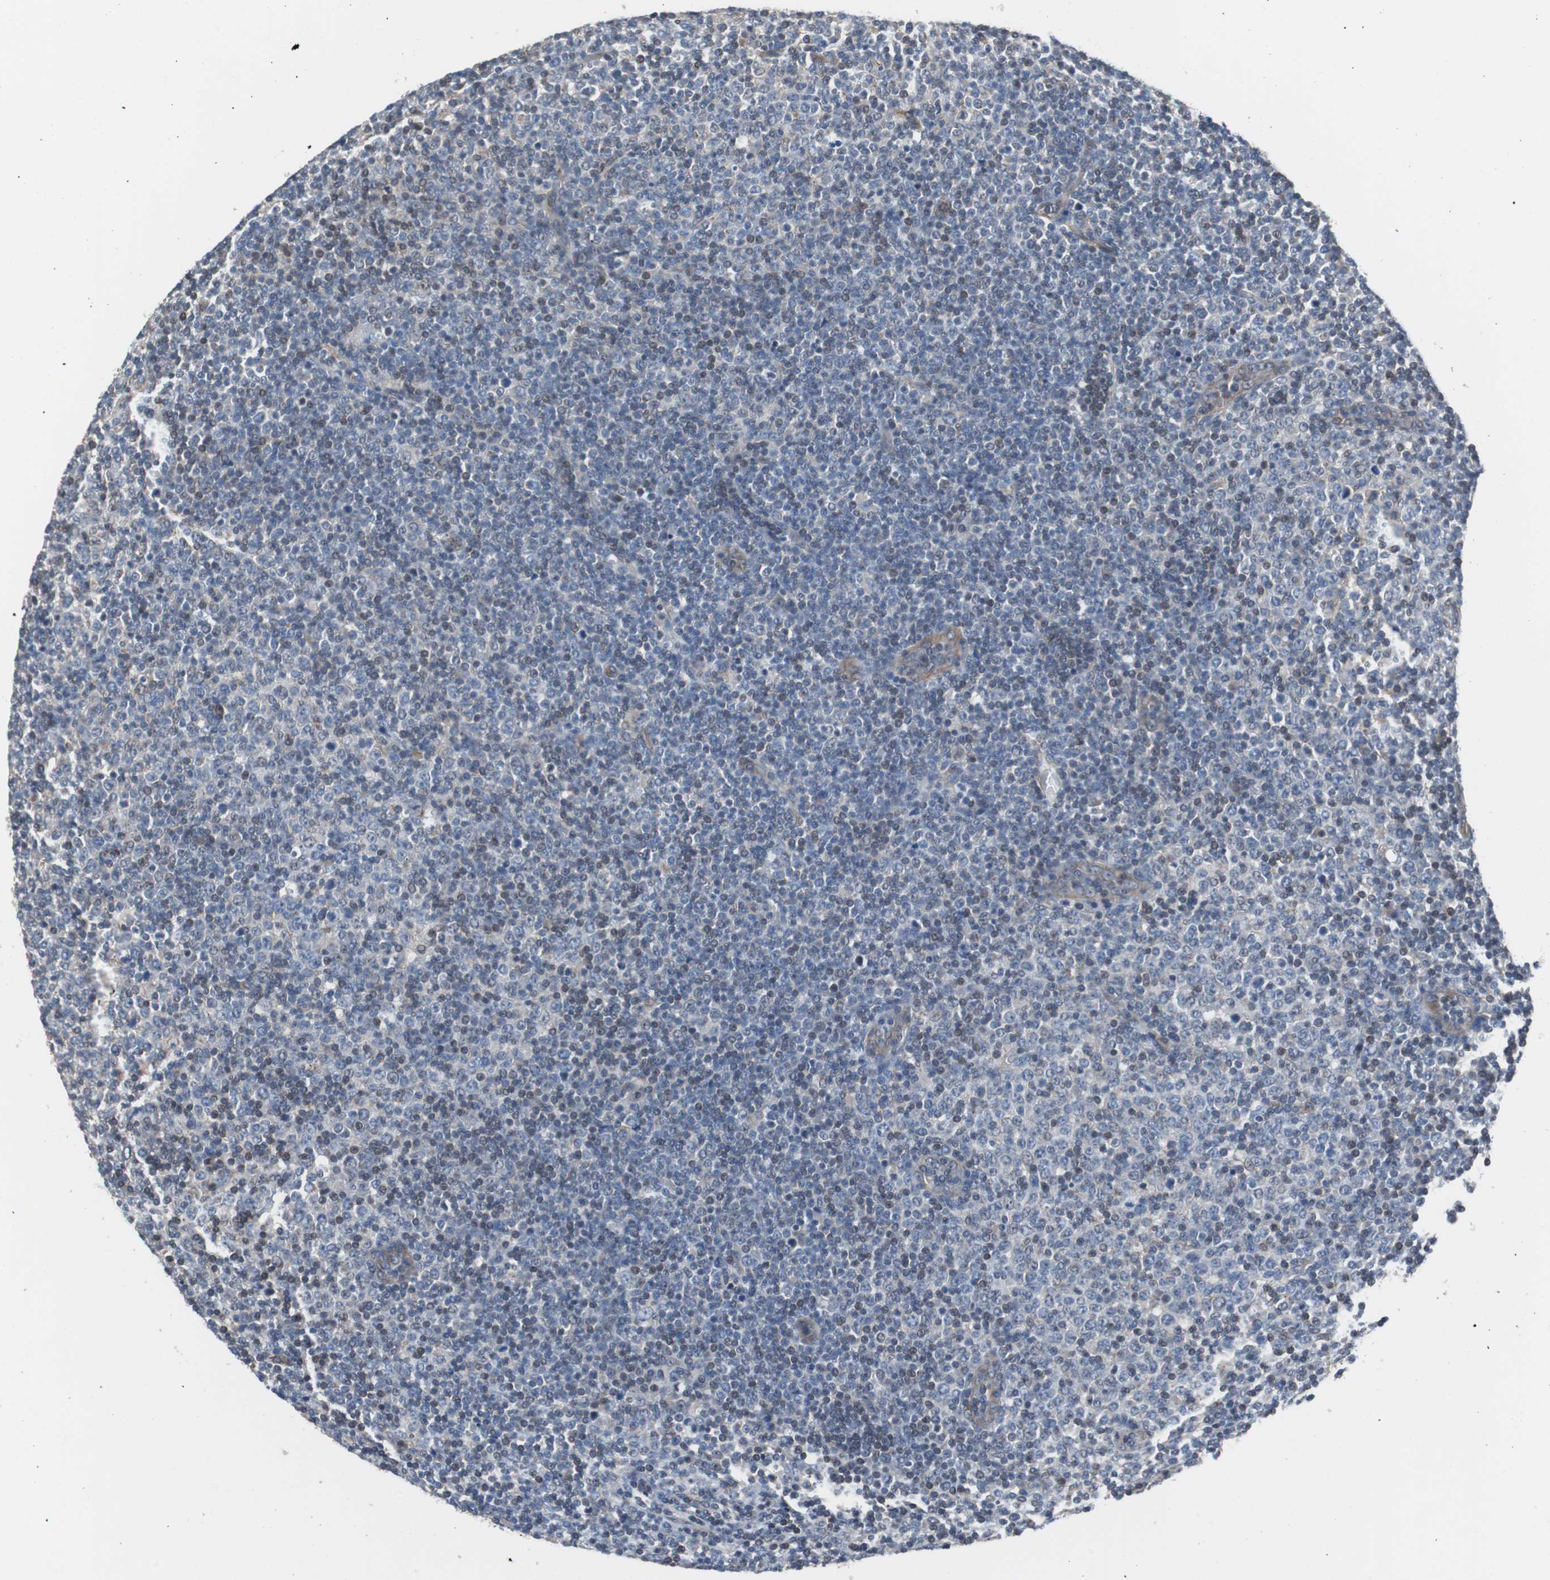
{"staining": {"intensity": "negative", "quantity": "none", "location": "none"}, "tissue": "lymphoma", "cell_type": "Tumor cells", "image_type": "cancer", "snomed": [{"axis": "morphology", "description": "Malignant lymphoma, non-Hodgkin's type, Low grade"}, {"axis": "topography", "description": "Lymph node"}], "caption": "This is an IHC image of human lymphoma. There is no expression in tumor cells.", "gene": "KIF3B", "patient": {"sex": "male", "age": 70}}